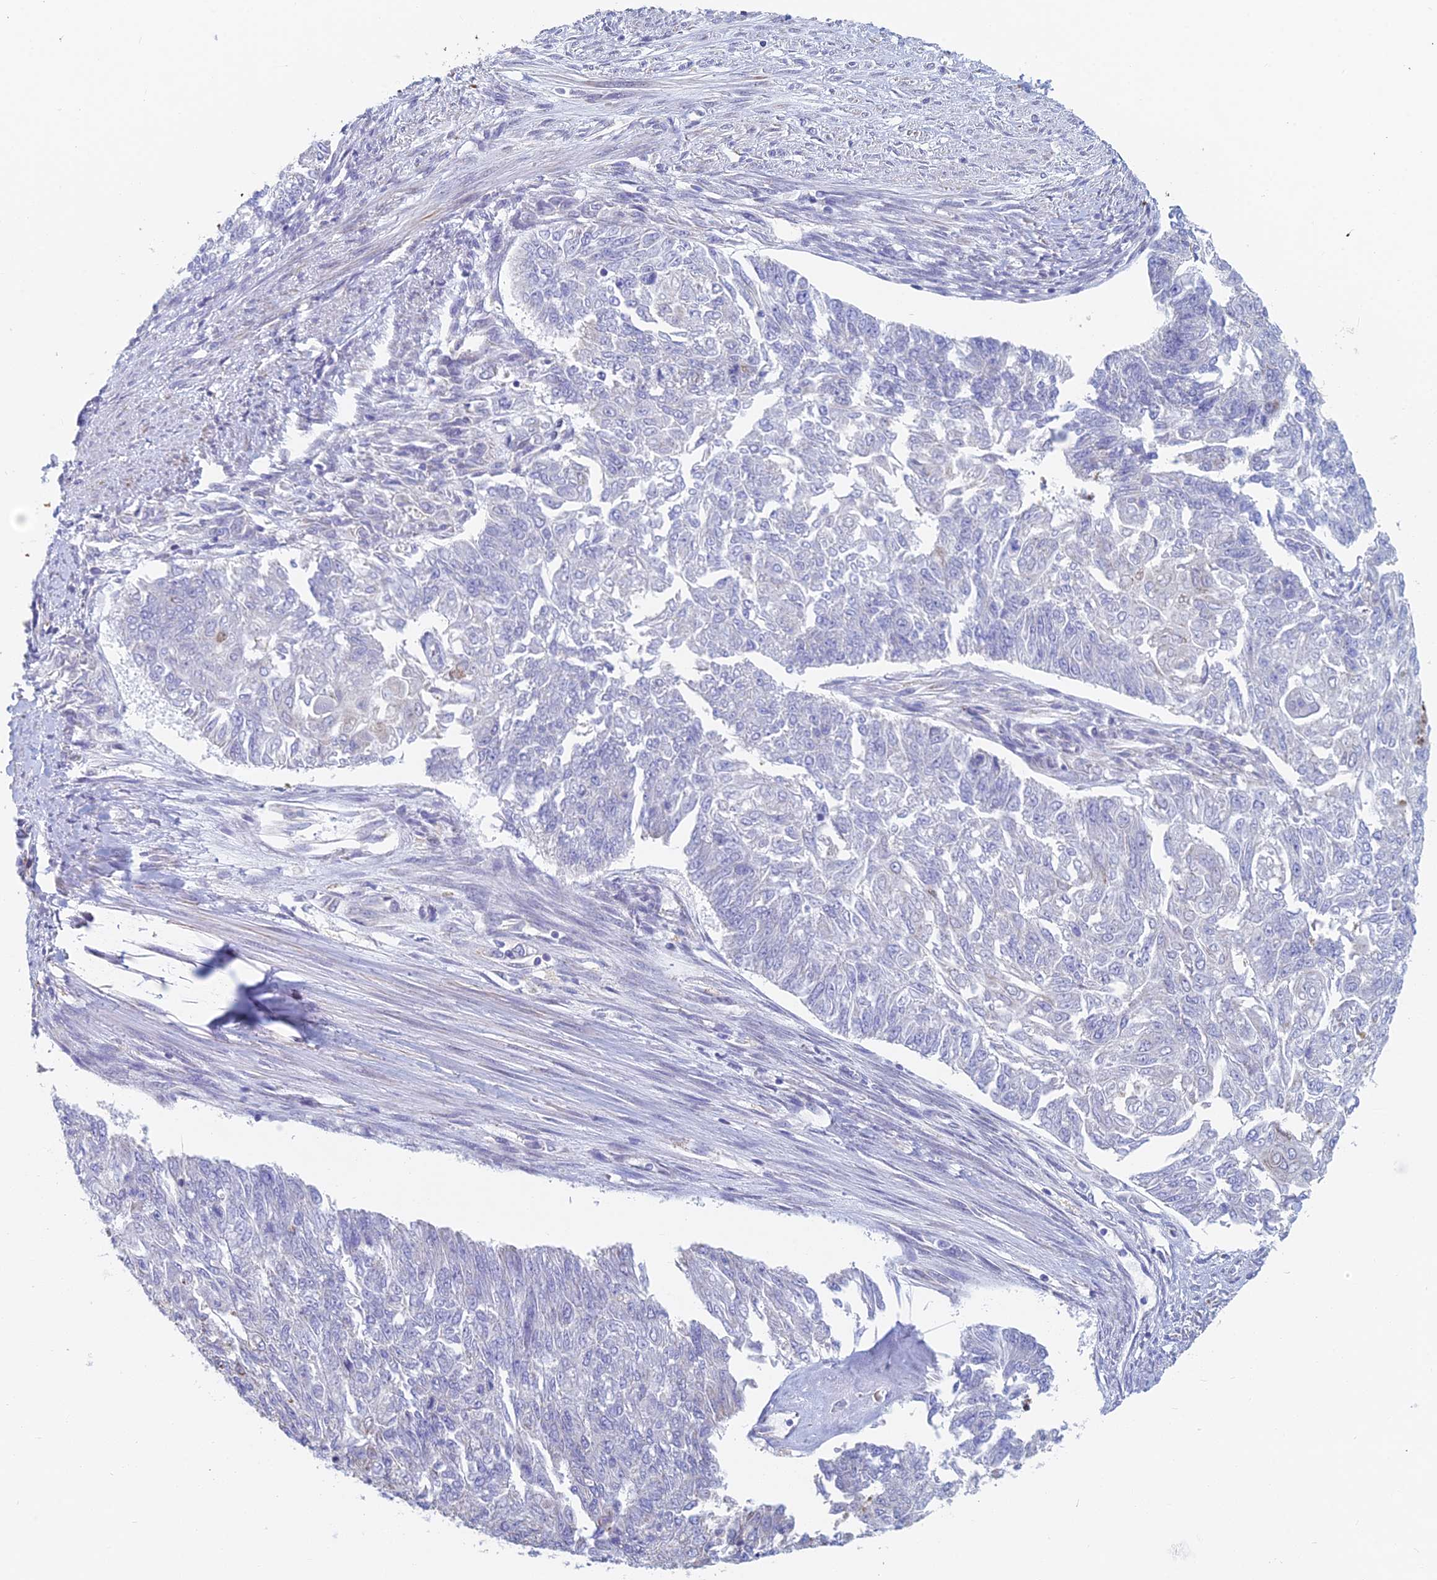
{"staining": {"intensity": "negative", "quantity": "none", "location": "none"}, "tissue": "endometrial cancer", "cell_type": "Tumor cells", "image_type": "cancer", "snomed": [{"axis": "morphology", "description": "Adenocarcinoma, NOS"}, {"axis": "topography", "description": "Endometrium"}], "caption": "Photomicrograph shows no significant protein staining in tumor cells of adenocarcinoma (endometrial).", "gene": "ACSM1", "patient": {"sex": "female", "age": 32}}